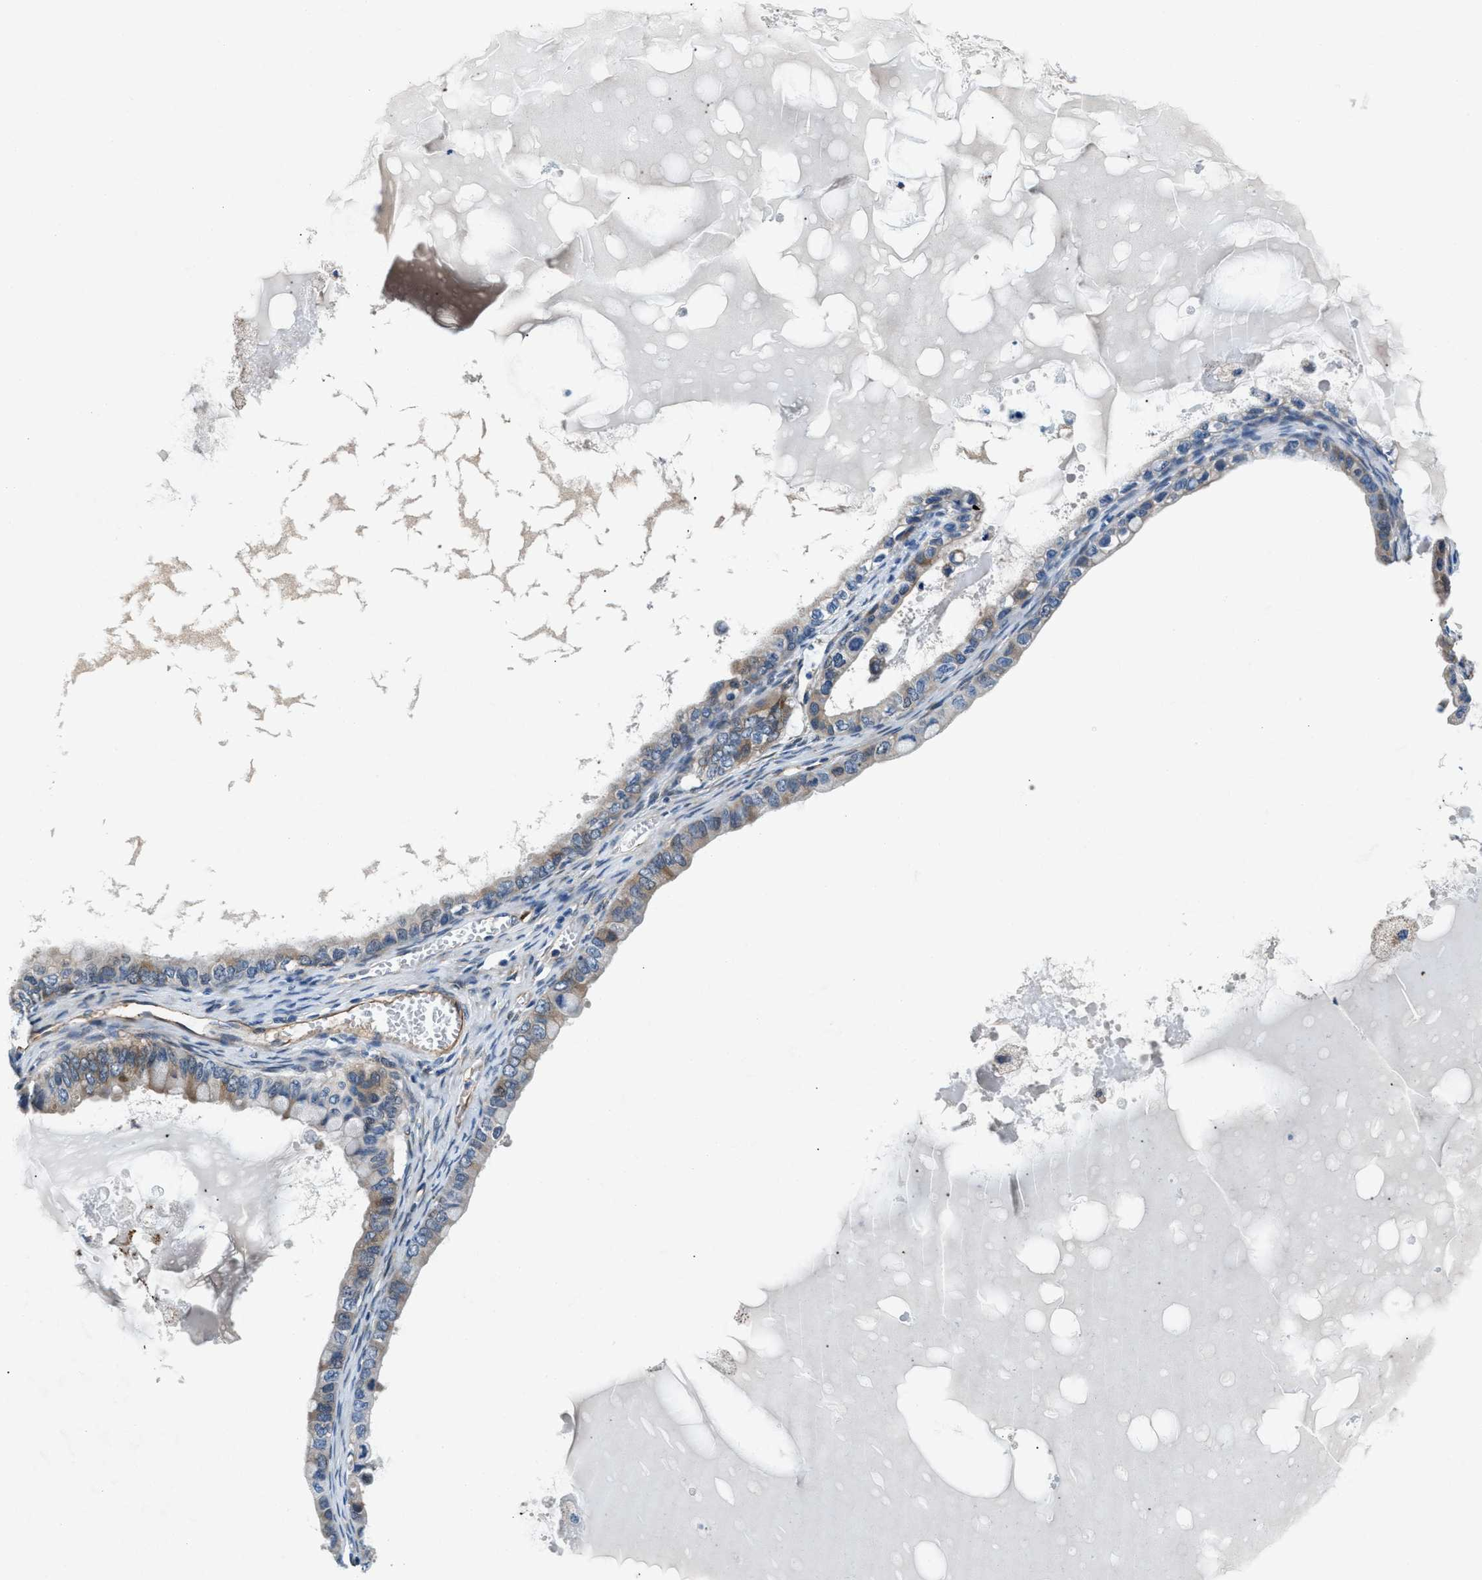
{"staining": {"intensity": "weak", "quantity": ">75%", "location": "cytoplasmic/membranous"}, "tissue": "ovarian cancer", "cell_type": "Tumor cells", "image_type": "cancer", "snomed": [{"axis": "morphology", "description": "Cystadenocarcinoma, mucinous, NOS"}, {"axis": "topography", "description": "Ovary"}], "caption": "IHC photomicrograph of ovarian cancer stained for a protein (brown), which shows low levels of weak cytoplasmic/membranous positivity in about >75% of tumor cells.", "gene": "PRTFDC1", "patient": {"sex": "female", "age": 80}}